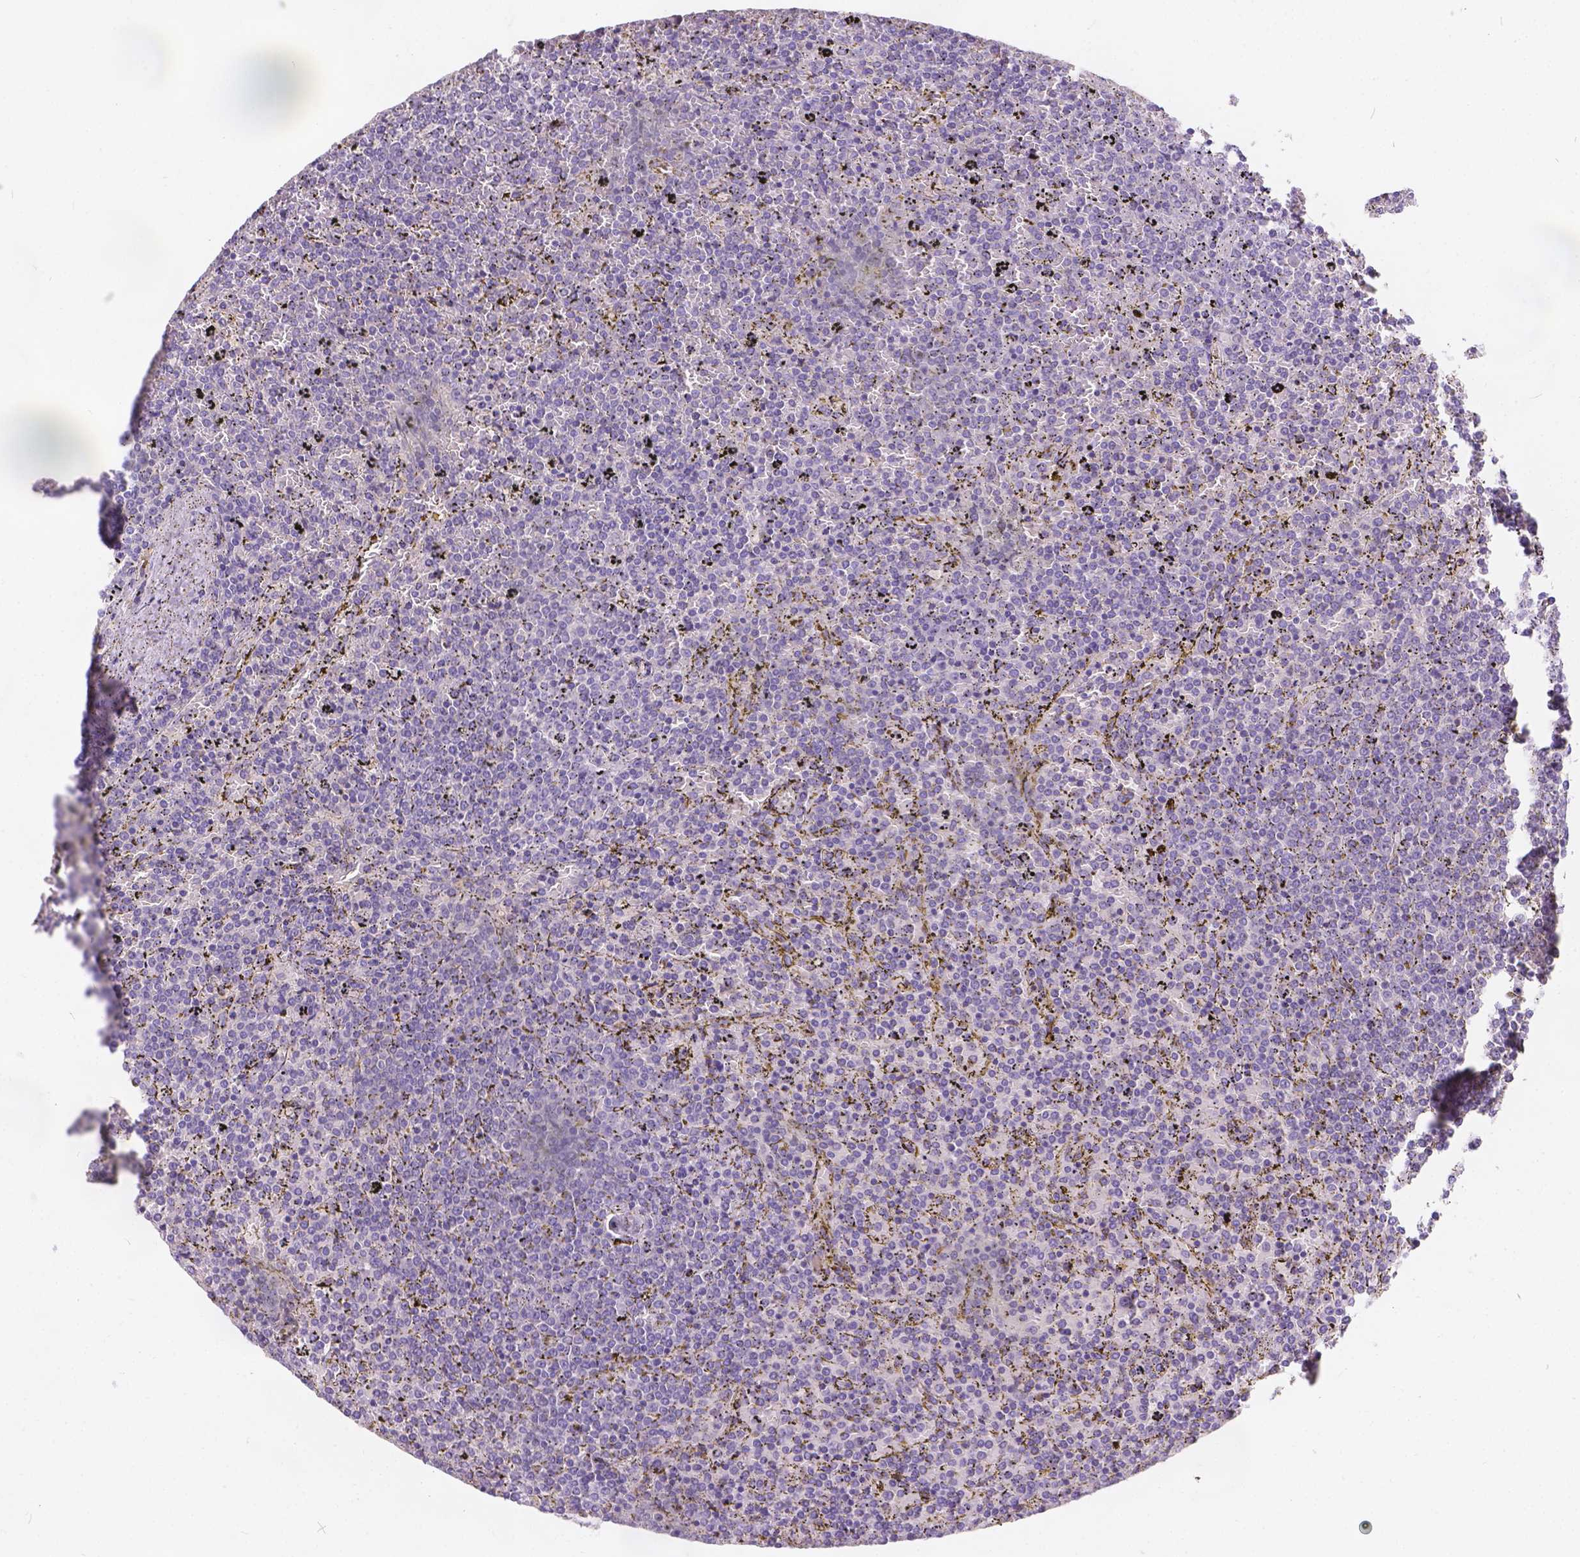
{"staining": {"intensity": "negative", "quantity": "none", "location": "none"}, "tissue": "lymphoma", "cell_type": "Tumor cells", "image_type": "cancer", "snomed": [{"axis": "morphology", "description": "Malignant lymphoma, non-Hodgkin's type, Low grade"}, {"axis": "topography", "description": "Spleen"}], "caption": "The micrograph demonstrates no staining of tumor cells in lymphoma. Nuclei are stained in blue.", "gene": "PEX11G", "patient": {"sex": "female", "age": 77}}